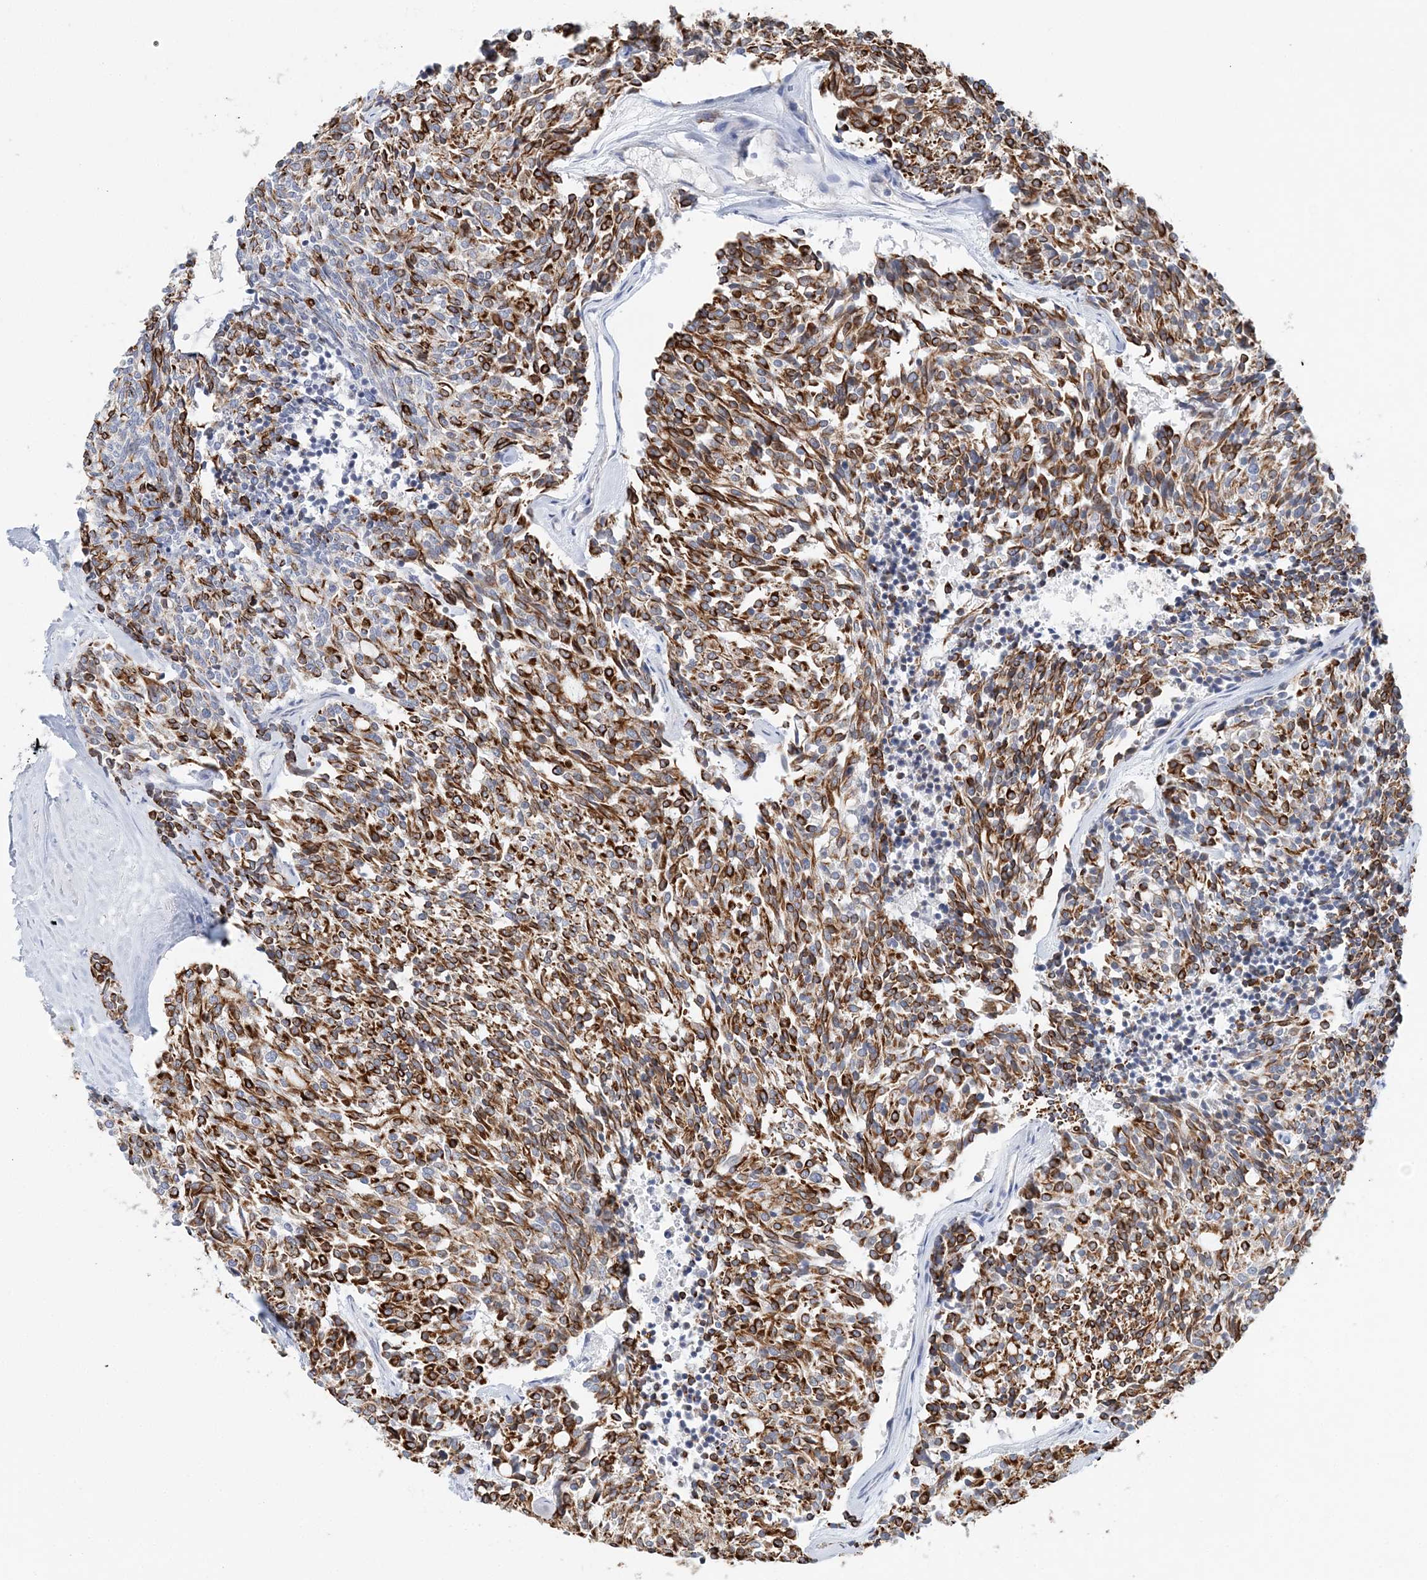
{"staining": {"intensity": "strong", "quantity": ">75%", "location": "cytoplasmic/membranous"}, "tissue": "carcinoid", "cell_type": "Tumor cells", "image_type": "cancer", "snomed": [{"axis": "morphology", "description": "Carcinoid, malignant, NOS"}, {"axis": "topography", "description": "Pancreas"}], "caption": "Malignant carcinoid stained for a protein (brown) exhibits strong cytoplasmic/membranous positive expression in about >75% of tumor cells.", "gene": "LRRIQ4", "patient": {"sex": "female", "age": 54}}